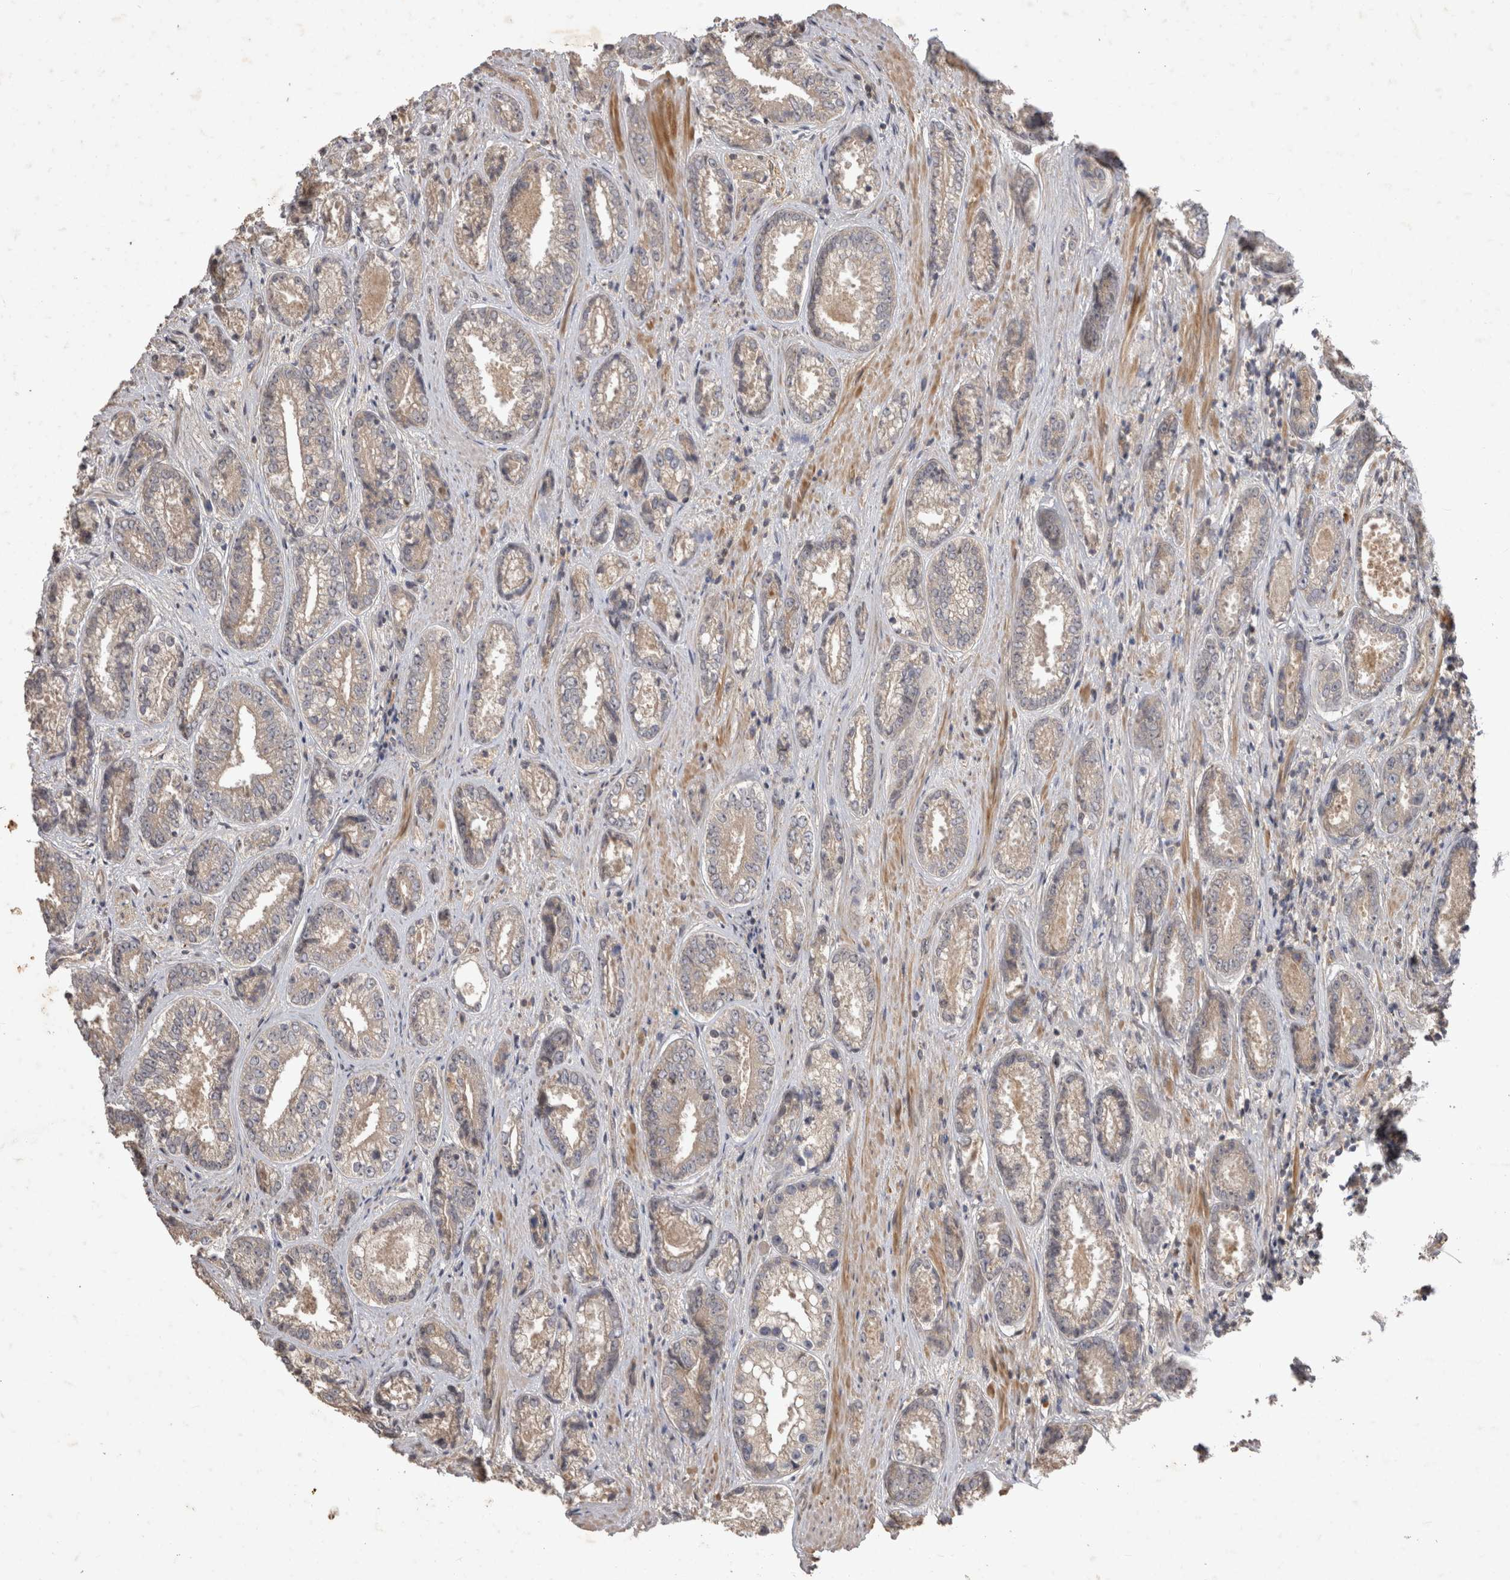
{"staining": {"intensity": "negative", "quantity": "none", "location": "none"}, "tissue": "prostate cancer", "cell_type": "Tumor cells", "image_type": "cancer", "snomed": [{"axis": "morphology", "description": "Adenocarcinoma, High grade"}, {"axis": "topography", "description": "Prostate"}], "caption": "Immunohistochemistry (IHC) micrograph of prostate cancer stained for a protein (brown), which shows no positivity in tumor cells.", "gene": "PPP1R42", "patient": {"sex": "male", "age": 61}}